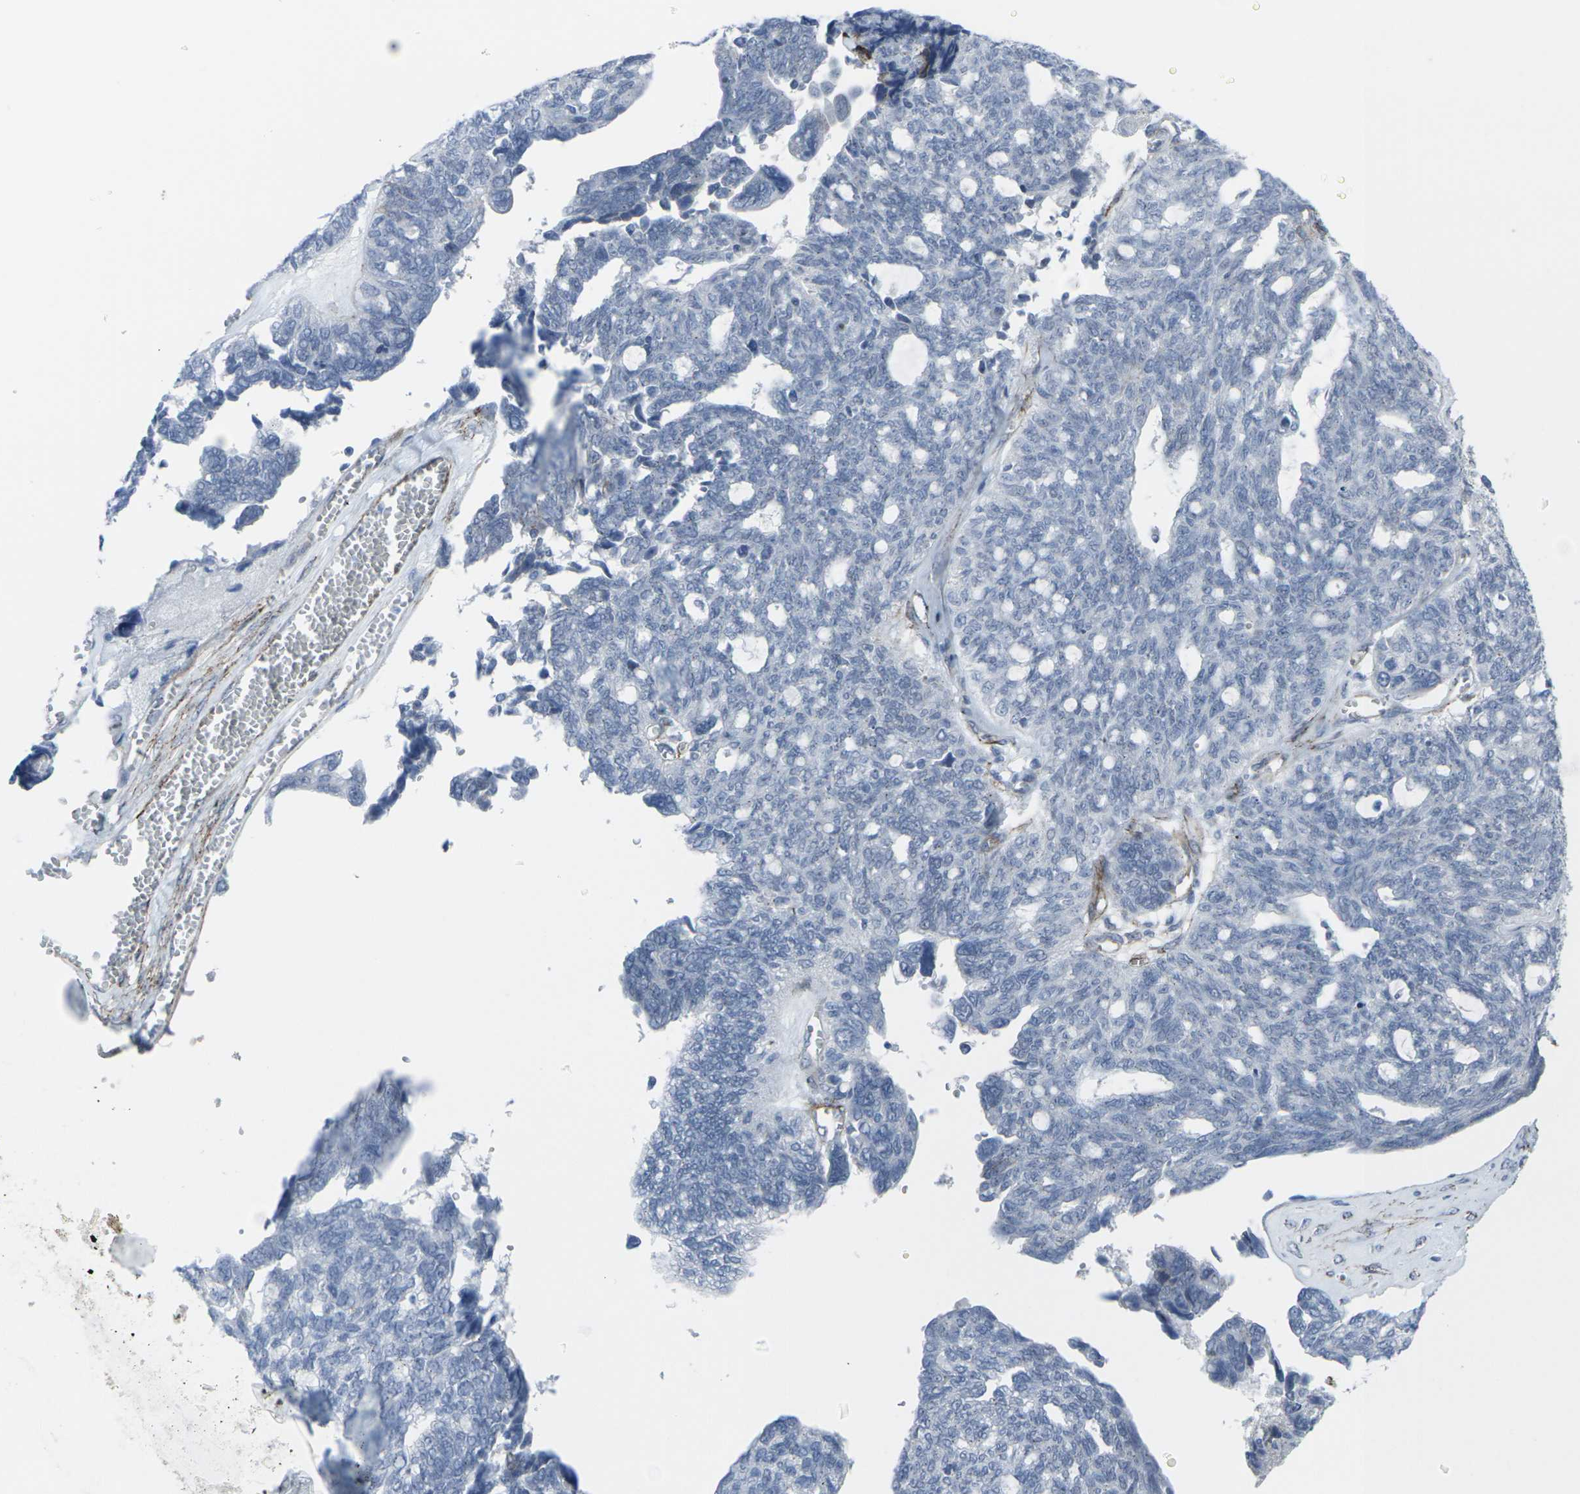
{"staining": {"intensity": "negative", "quantity": "none", "location": "none"}, "tissue": "ovarian cancer", "cell_type": "Tumor cells", "image_type": "cancer", "snomed": [{"axis": "morphology", "description": "Cystadenocarcinoma, serous, NOS"}, {"axis": "topography", "description": "Ovary"}], "caption": "This is an IHC micrograph of human ovarian cancer. There is no staining in tumor cells.", "gene": "CDH11", "patient": {"sex": "female", "age": 79}}